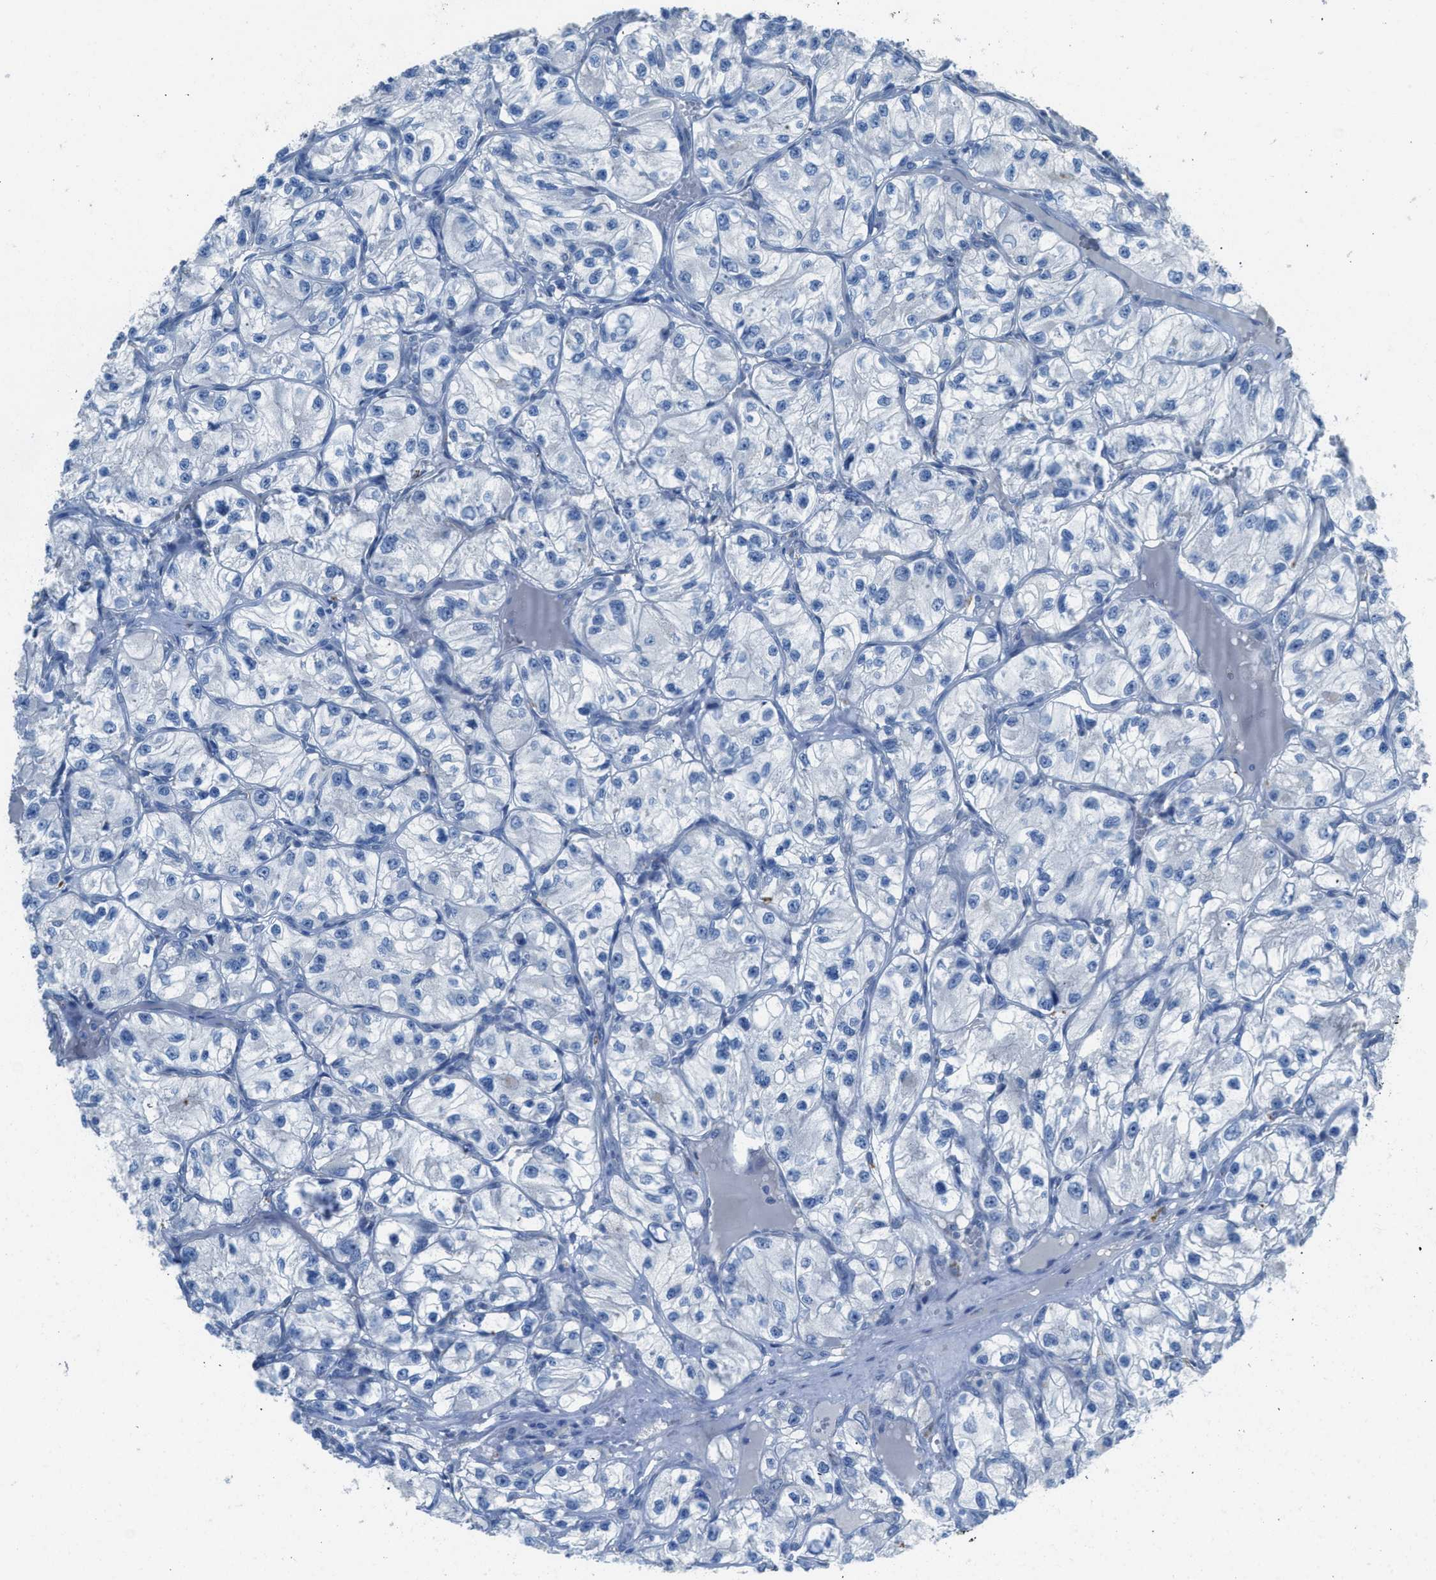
{"staining": {"intensity": "weak", "quantity": "<25%", "location": "cytoplasmic/membranous"}, "tissue": "renal cancer", "cell_type": "Tumor cells", "image_type": "cancer", "snomed": [{"axis": "morphology", "description": "Adenocarcinoma, NOS"}, {"axis": "topography", "description": "Kidney"}], "caption": "Photomicrograph shows no significant protein positivity in tumor cells of renal cancer (adenocarcinoma).", "gene": "TIMD4", "patient": {"sex": "female", "age": 57}}